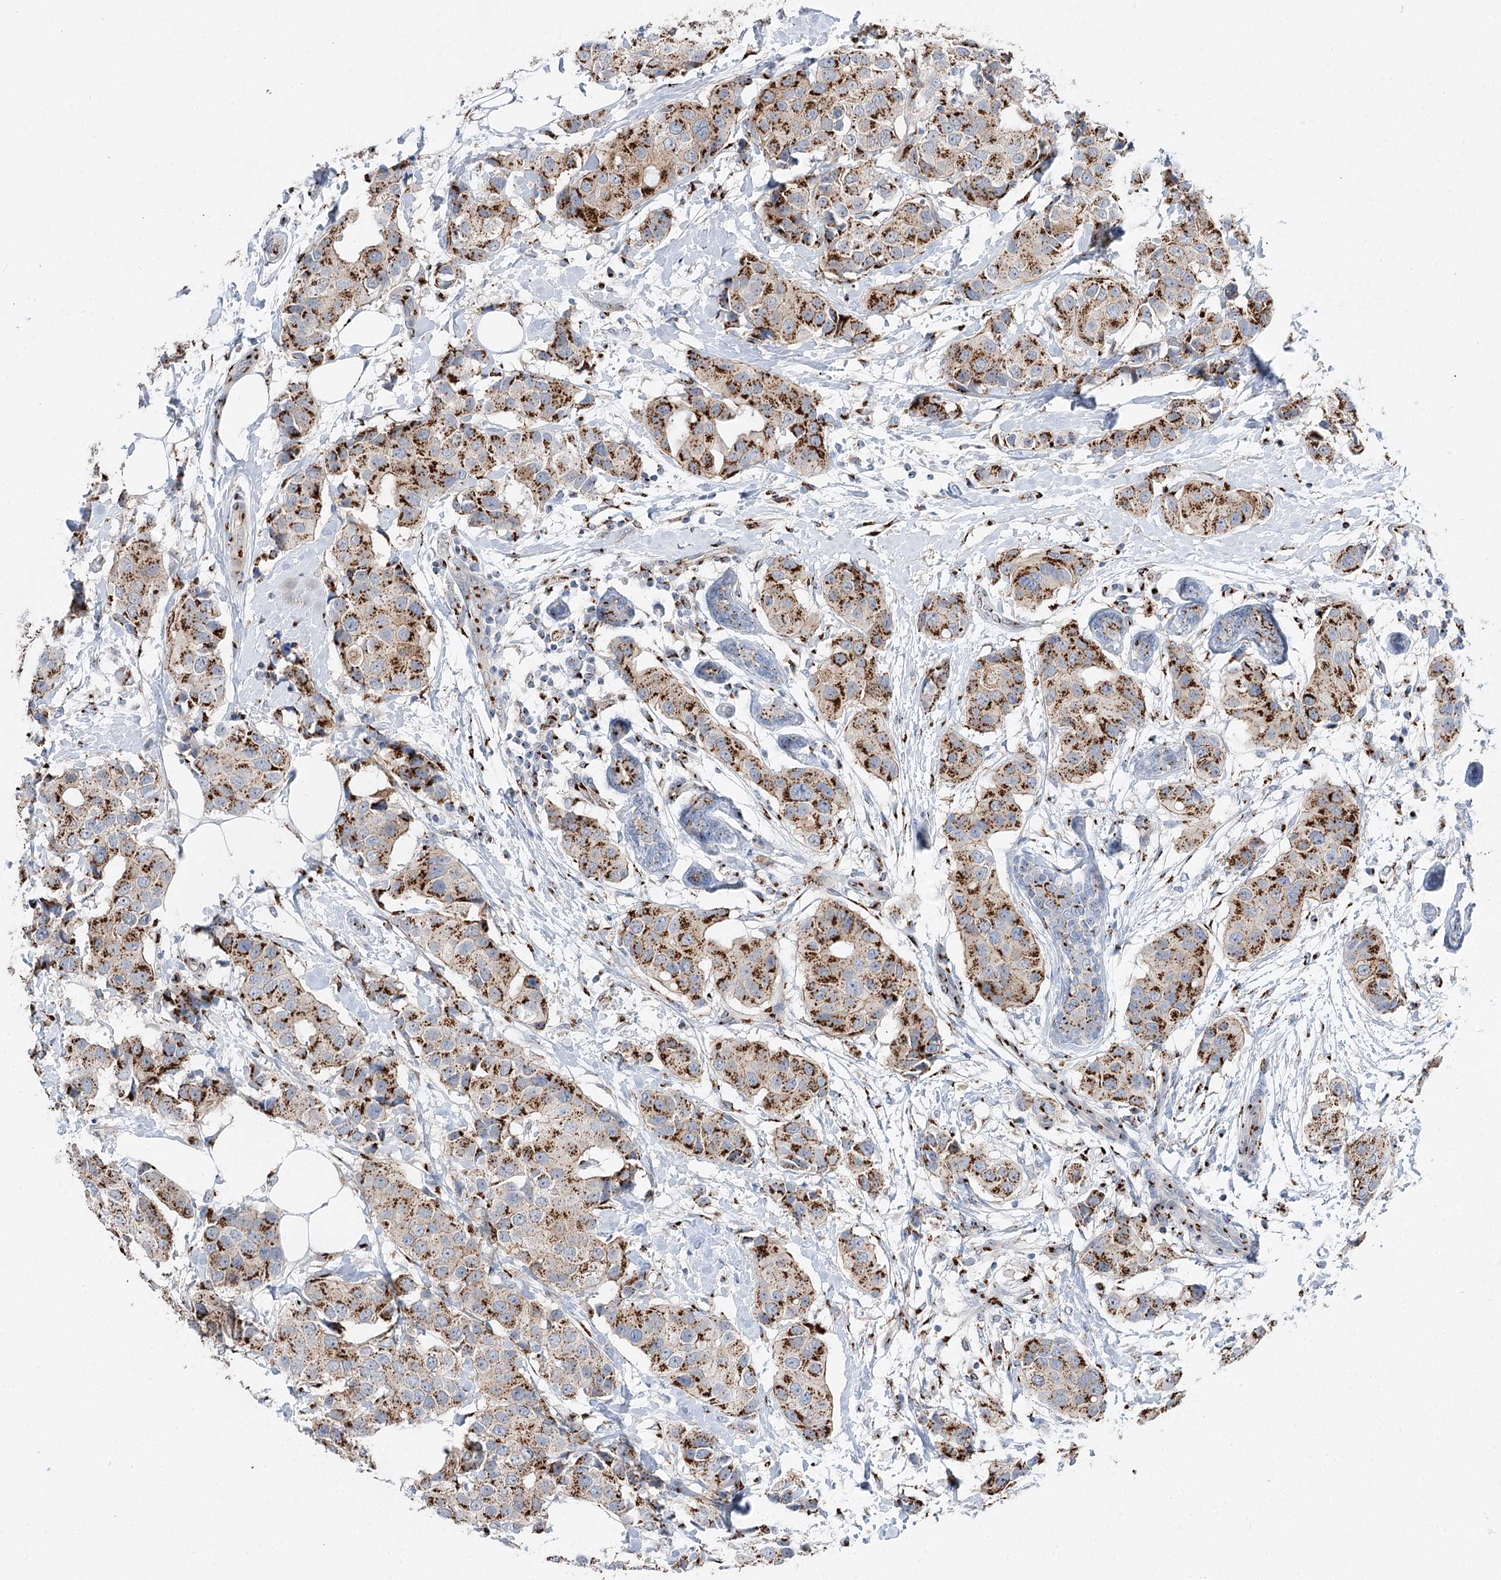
{"staining": {"intensity": "strong", "quantity": "25%-75%", "location": "cytoplasmic/membranous"}, "tissue": "breast cancer", "cell_type": "Tumor cells", "image_type": "cancer", "snomed": [{"axis": "morphology", "description": "Normal tissue, NOS"}, {"axis": "morphology", "description": "Duct carcinoma"}, {"axis": "topography", "description": "Breast"}], "caption": "Immunohistochemical staining of breast infiltrating ductal carcinoma demonstrates high levels of strong cytoplasmic/membranous staining in about 25%-75% of tumor cells.", "gene": "TMEM165", "patient": {"sex": "female", "age": 39}}